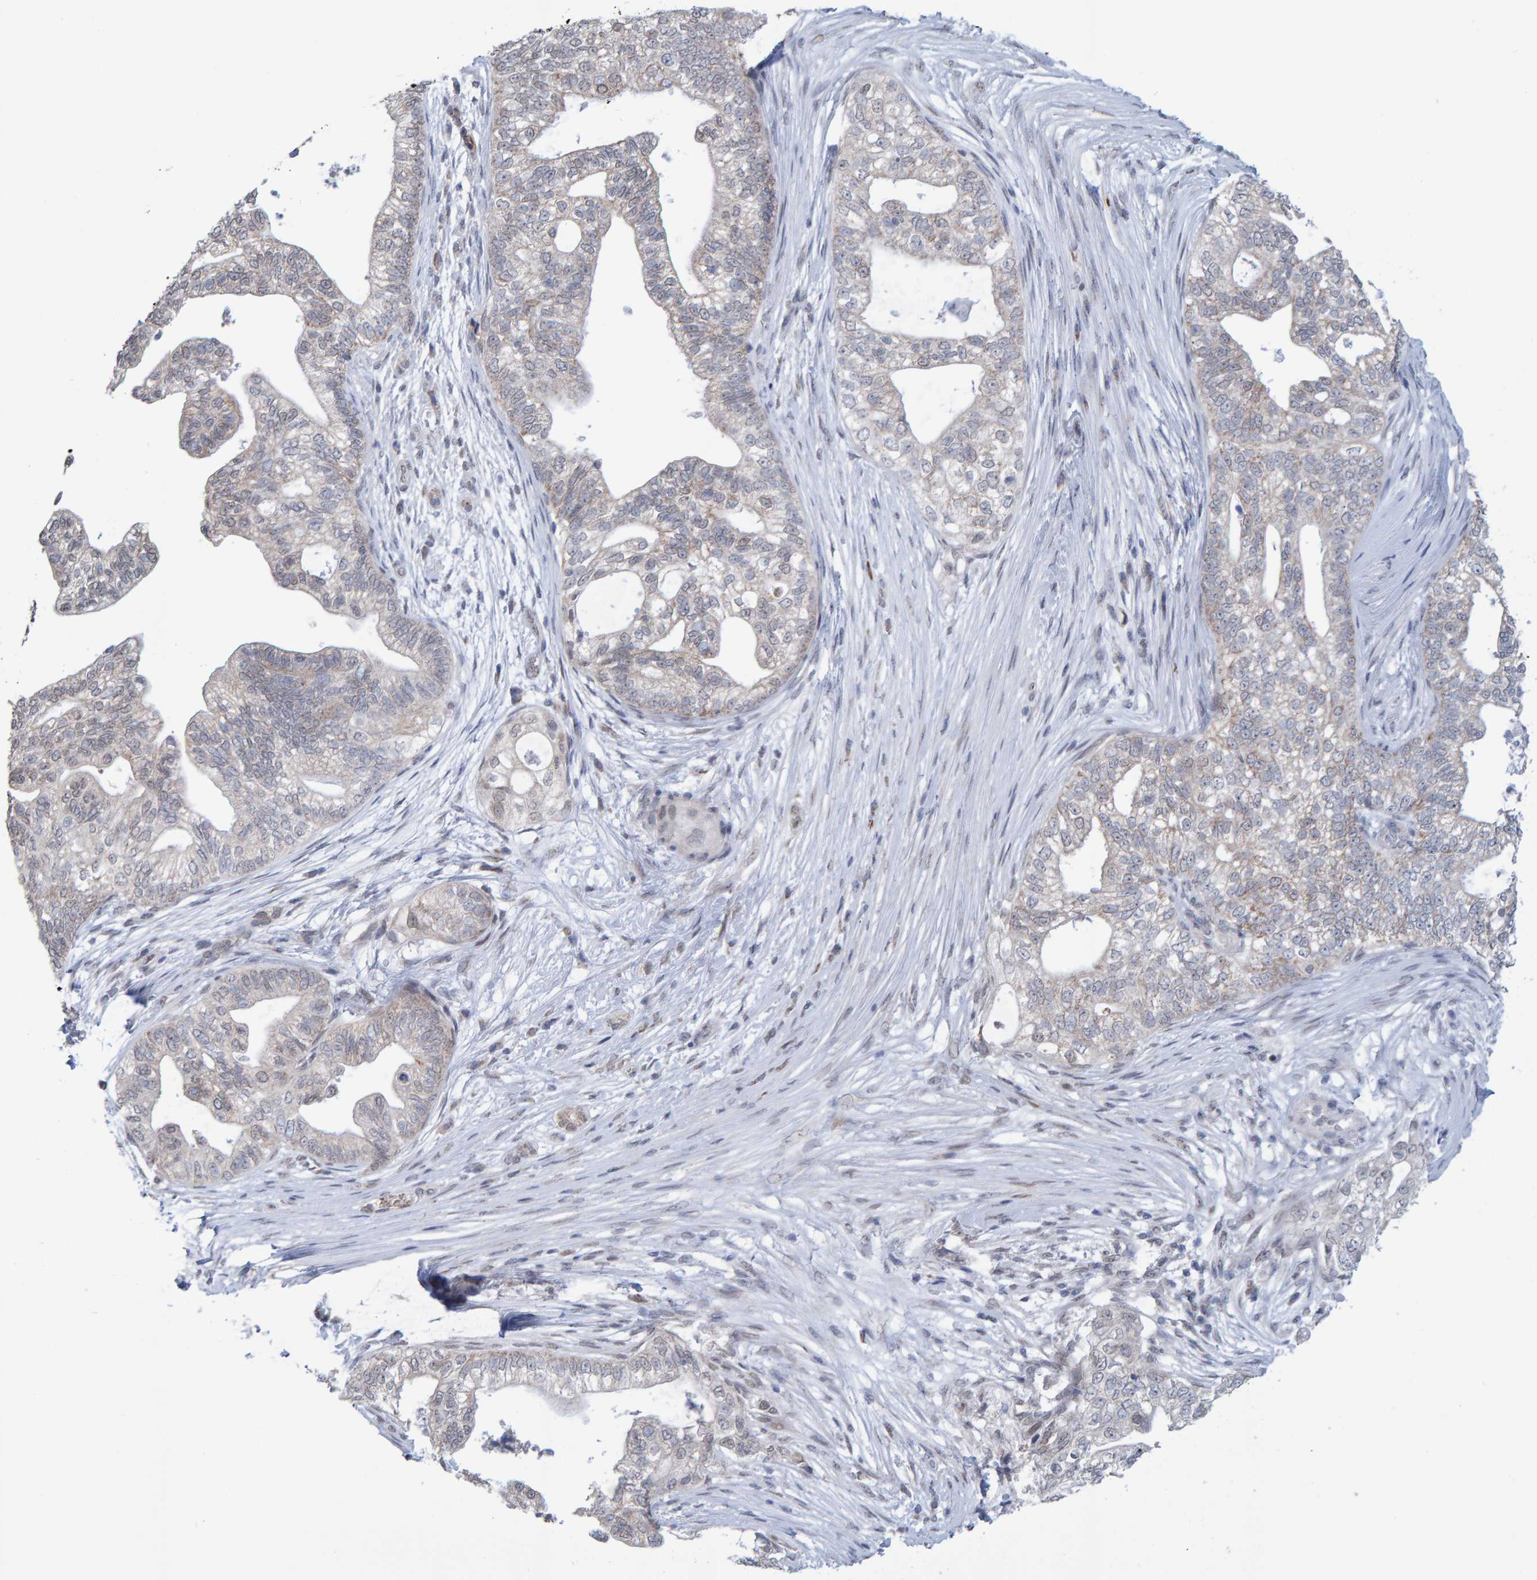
{"staining": {"intensity": "negative", "quantity": "none", "location": "none"}, "tissue": "pancreatic cancer", "cell_type": "Tumor cells", "image_type": "cancer", "snomed": [{"axis": "morphology", "description": "Adenocarcinoma, NOS"}, {"axis": "topography", "description": "Pancreas"}], "caption": "High magnification brightfield microscopy of adenocarcinoma (pancreatic) stained with DAB (3,3'-diaminobenzidine) (brown) and counterstained with hematoxylin (blue): tumor cells show no significant positivity. (Stains: DAB immunohistochemistry (IHC) with hematoxylin counter stain, Microscopy: brightfield microscopy at high magnification).", "gene": "USP43", "patient": {"sex": "male", "age": 72}}